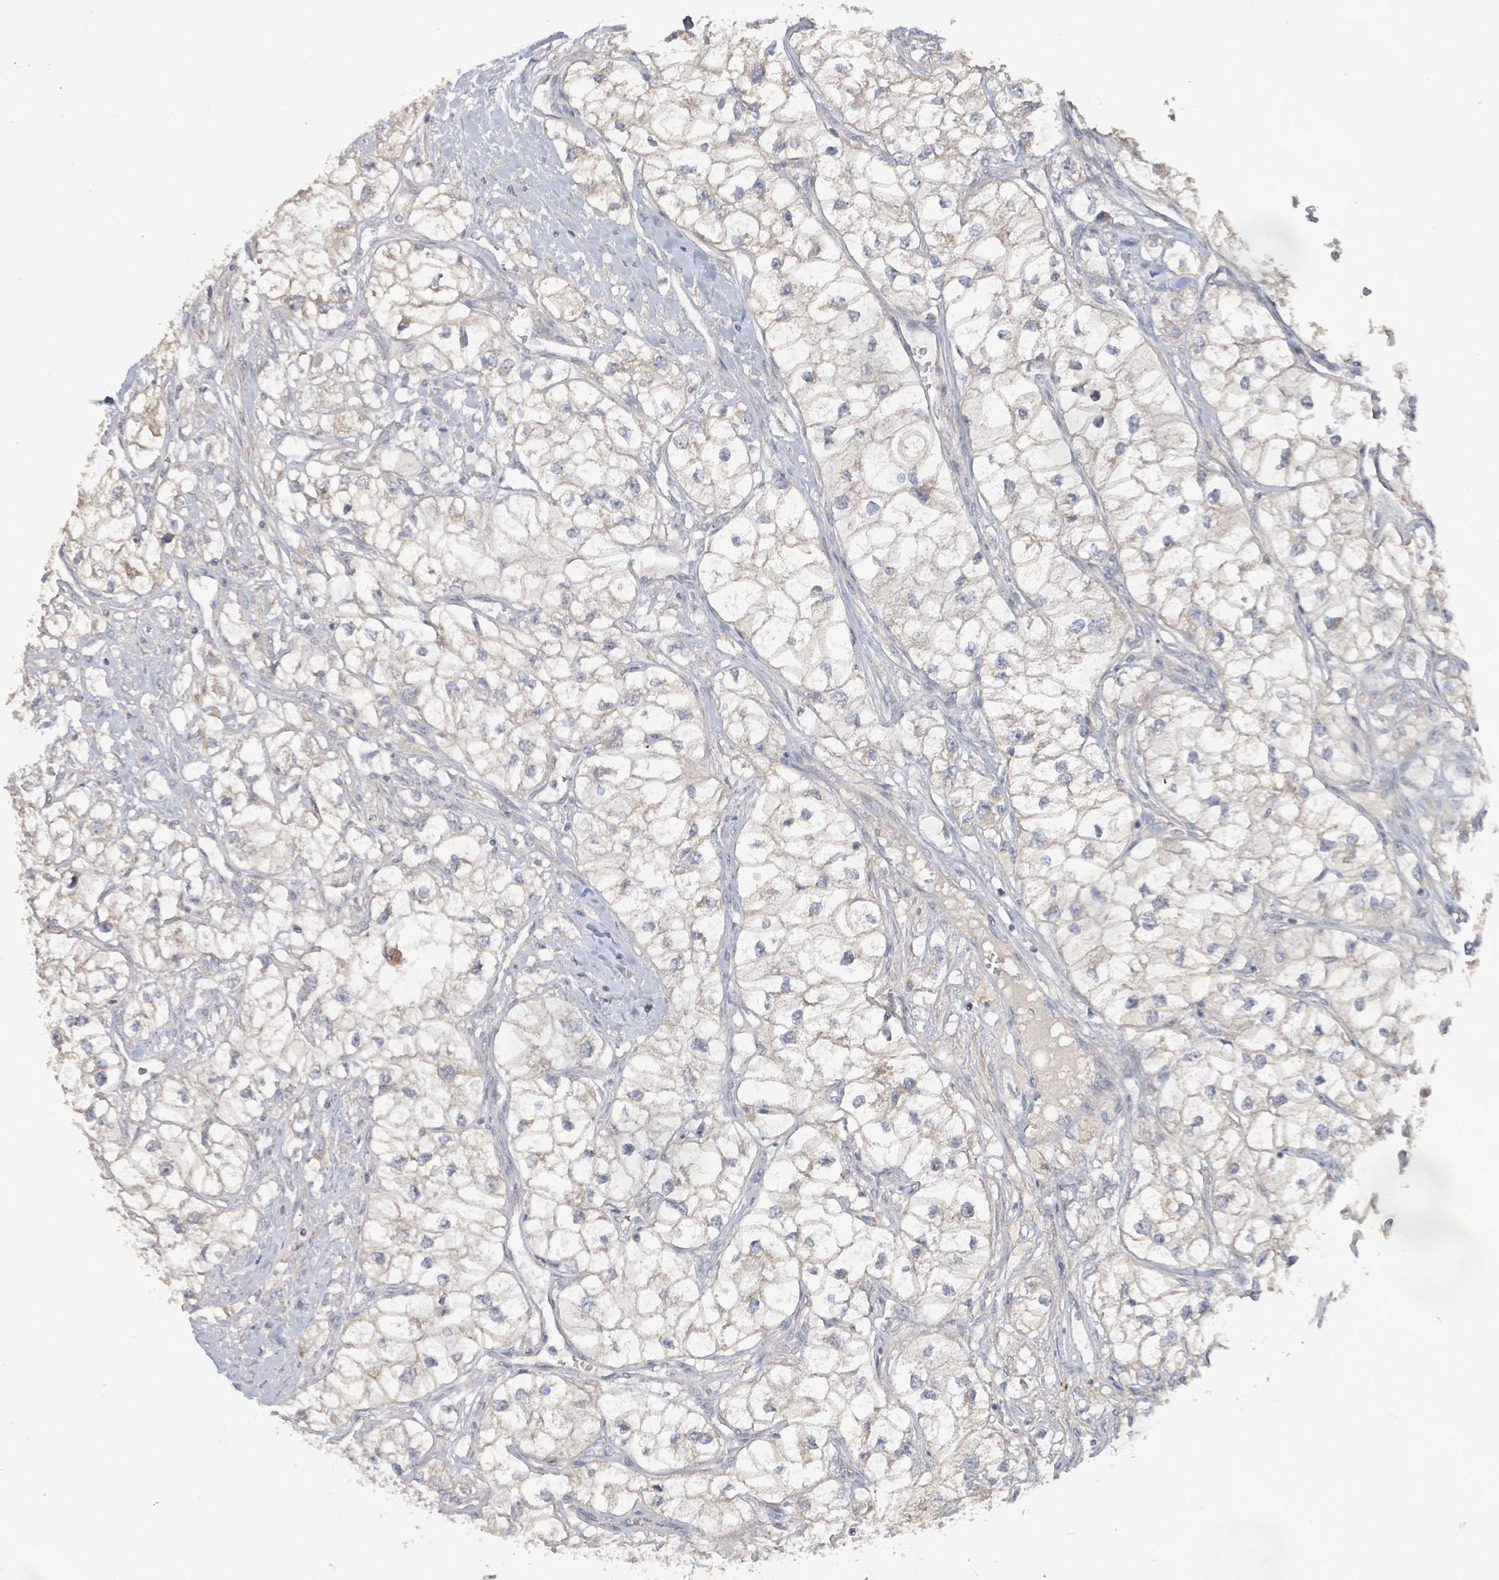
{"staining": {"intensity": "weak", "quantity": "25%-75%", "location": "cytoplasmic/membranous"}, "tissue": "renal cancer", "cell_type": "Tumor cells", "image_type": "cancer", "snomed": [{"axis": "morphology", "description": "Adenocarcinoma, NOS"}, {"axis": "topography", "description": "Kidney"}], "caption": "Renal cancer stained for a protein demonstrates weak cytoplasmic/membranous positivity in tumor cells.", "gene": "KCNS2", "patient": {"sex": "male", "age": 59}}